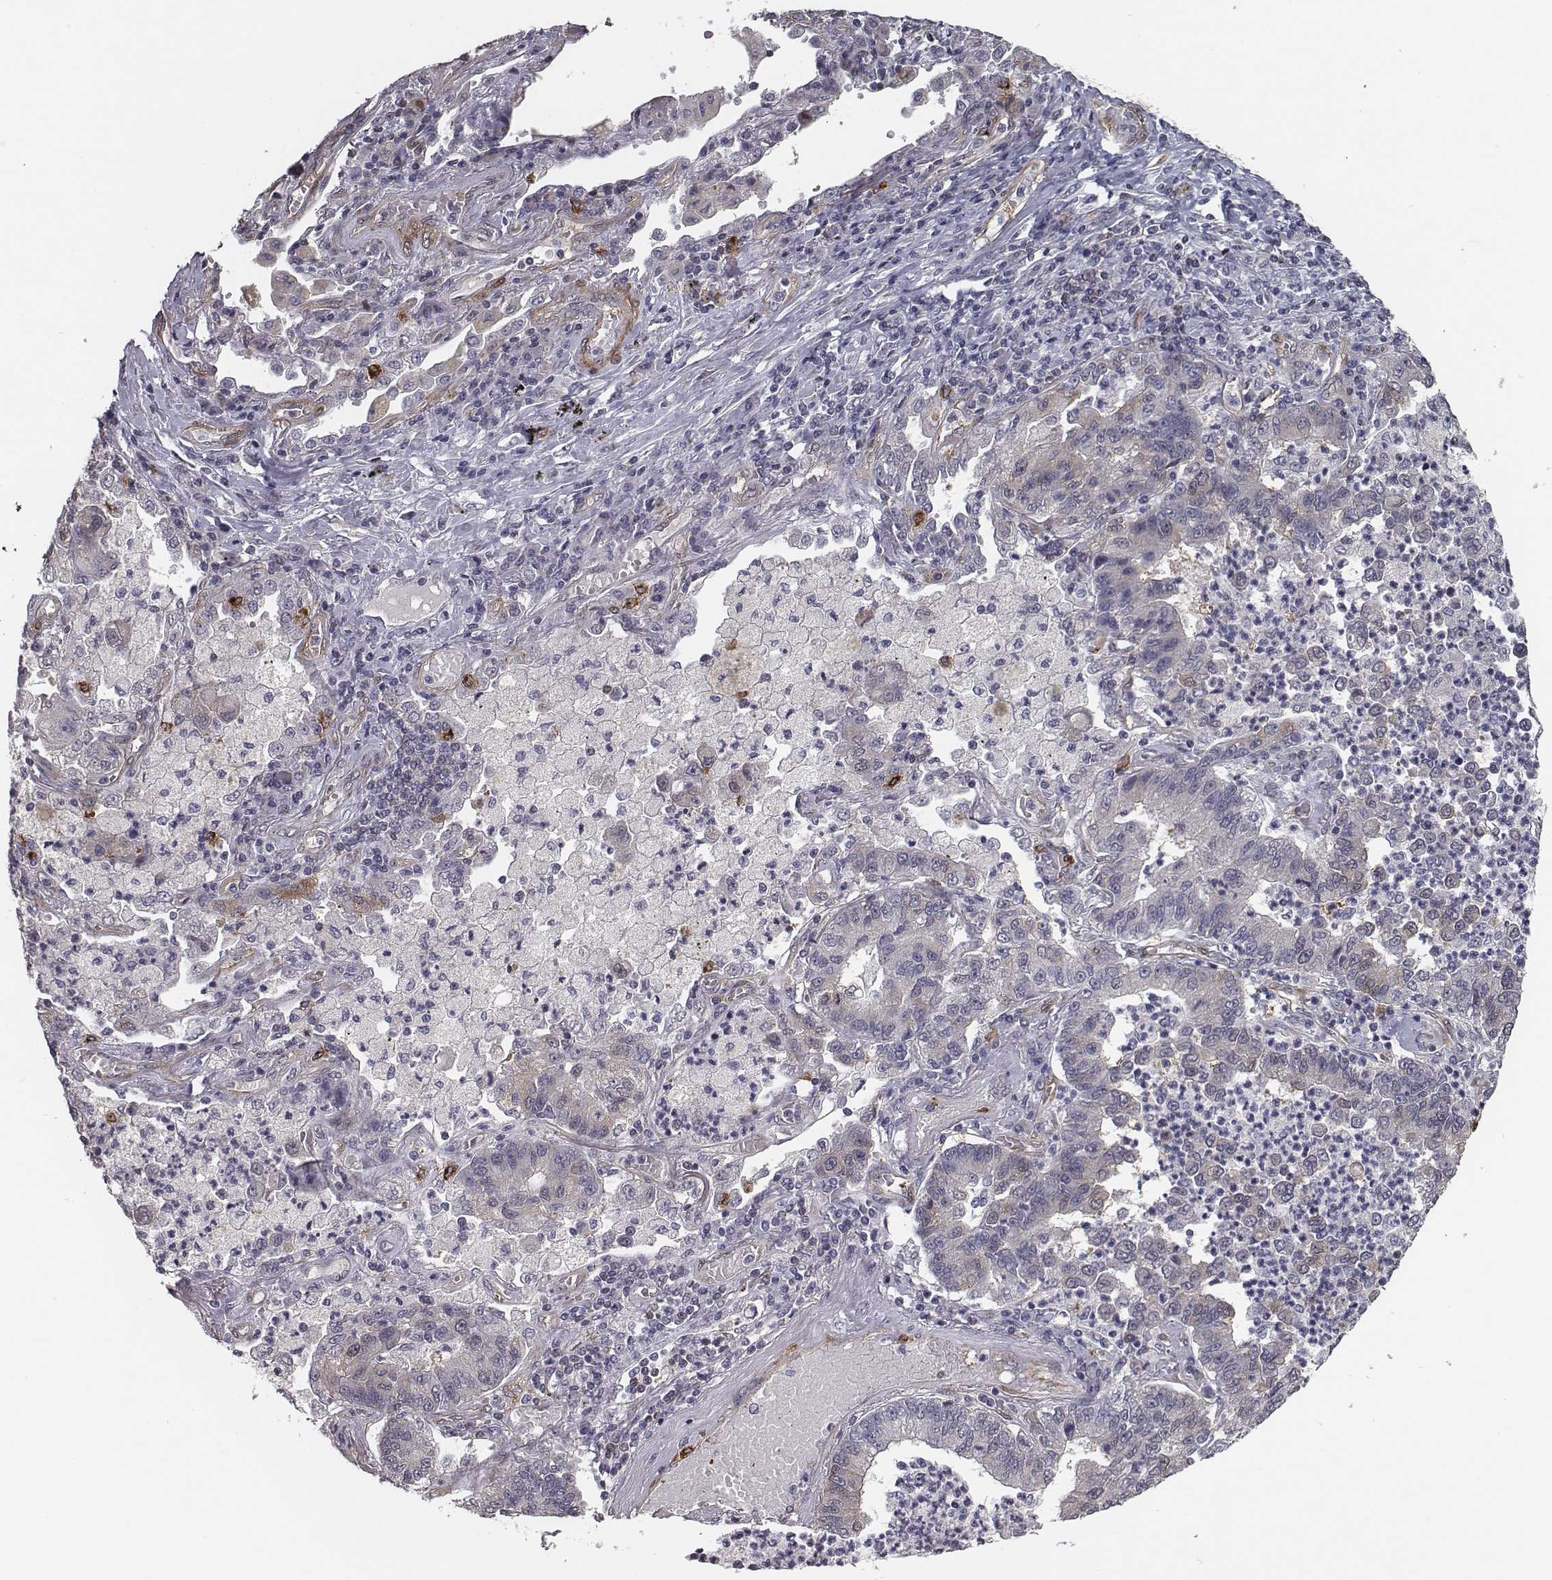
{"staining": {"intensity": "negative", "quantity": "none", "location": "none"}, "tissue": "lung cancer", "cell_type": "Tumor cells", "image_type": "cancer", "snomed": [{"axis": "morphology", "description": "Adenocarcinoma, NOS"}, {"axis": "topography", "description": "Lung"}], "caption": "The immunohistochemistry image has no significant positivity in tumor cells of lung cancer tissue.", "gene": "ISYNA1", "patient": {"sex": "female", "age": 57}}